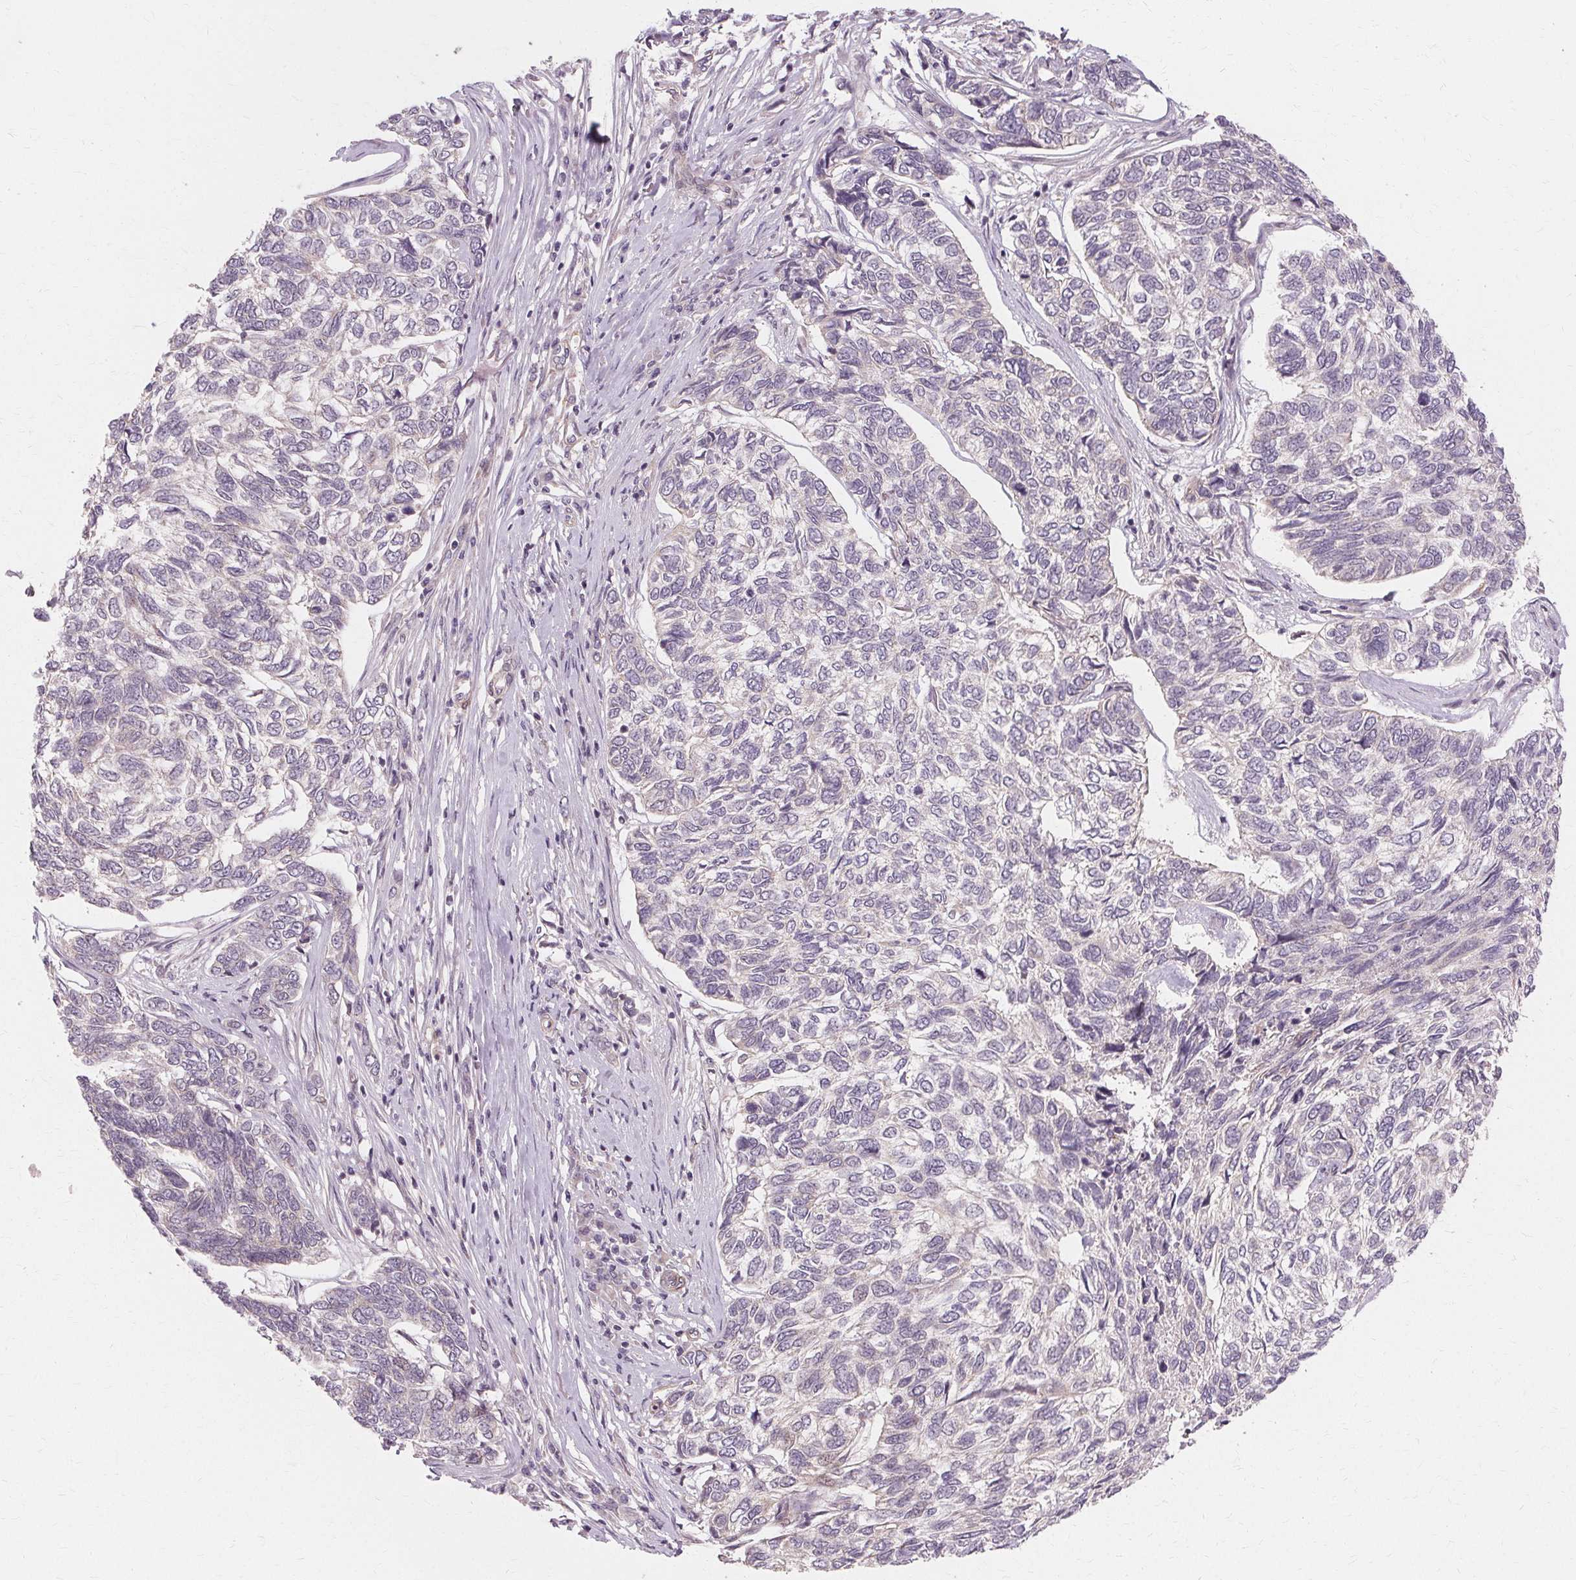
{"staining": {"intensity": "negative", "quantity": "none", "location": "none"}, "tissue": "skin cancer", "cell_type": "Tumor cells", "image_type": "cancer", "snomed": [{"axis": "morphology", "description": "Basal cell carcinoma"}, {"axis": "topography", "description": "Skin"}], "caption": "Immunohistochemical staining of human skin basal cell carcinoma shows no significant staining in tumor cells.", "gene": "USP8", "patient": {"sex": "female", "age": 65}}